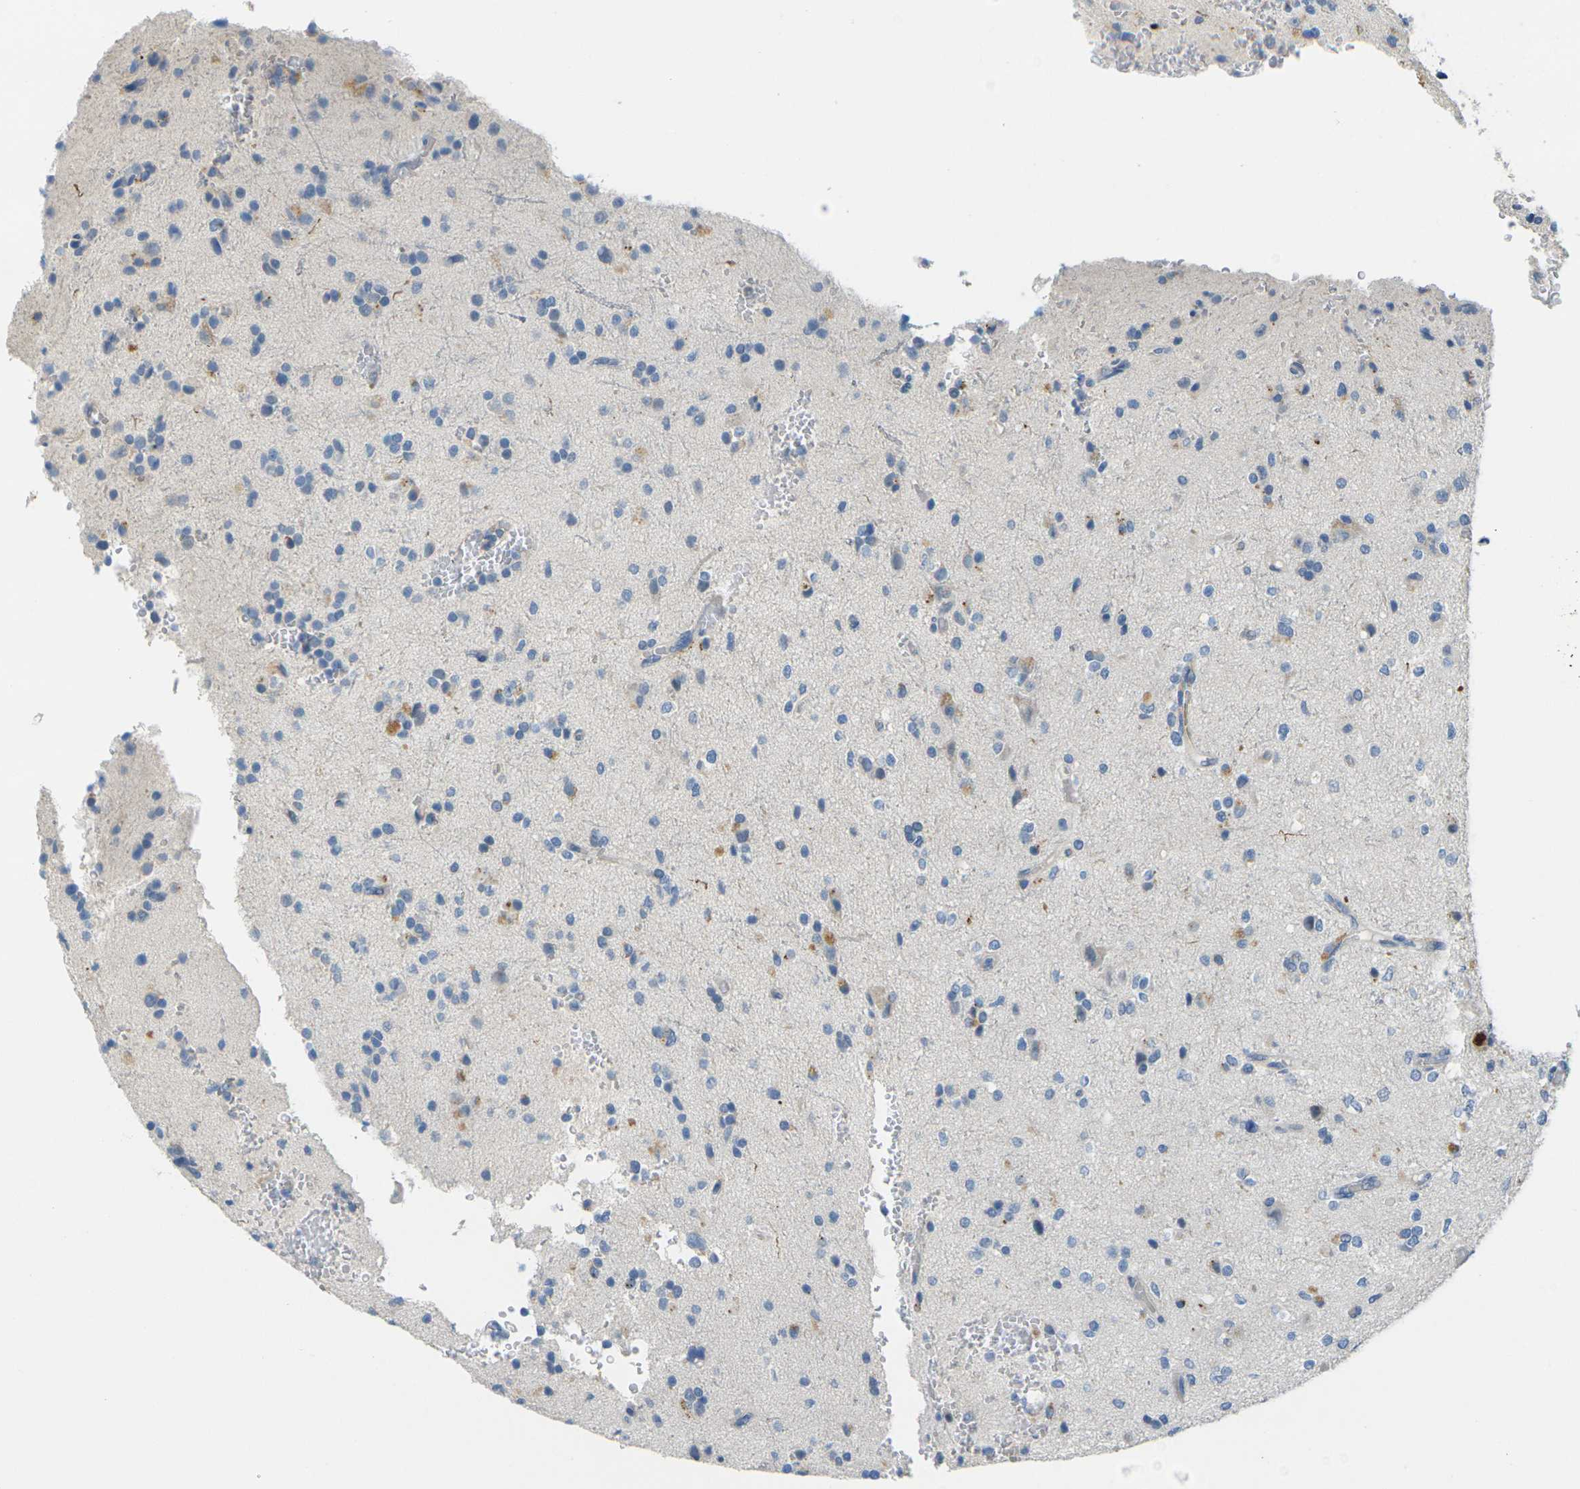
{"staining": {"intensity": "weak", "quantity": "<25%", "location": "cytoplasmic/membranous"}, "tissue": "glioma", "cell_type": "Tumor cells", "image_type": "cancer", "snomed": [{"axis": "morphology", "description": "Glioma, malignant, High grade"}, {"axis": "topography", "description": "Brain"}], "caption": "This is an IHC histopathology image of human high-grade glioma (malignant). There is no expression in tumor cells.", "gene": "CYP2C8", "patient": {"sex": "male", "age": 47}}